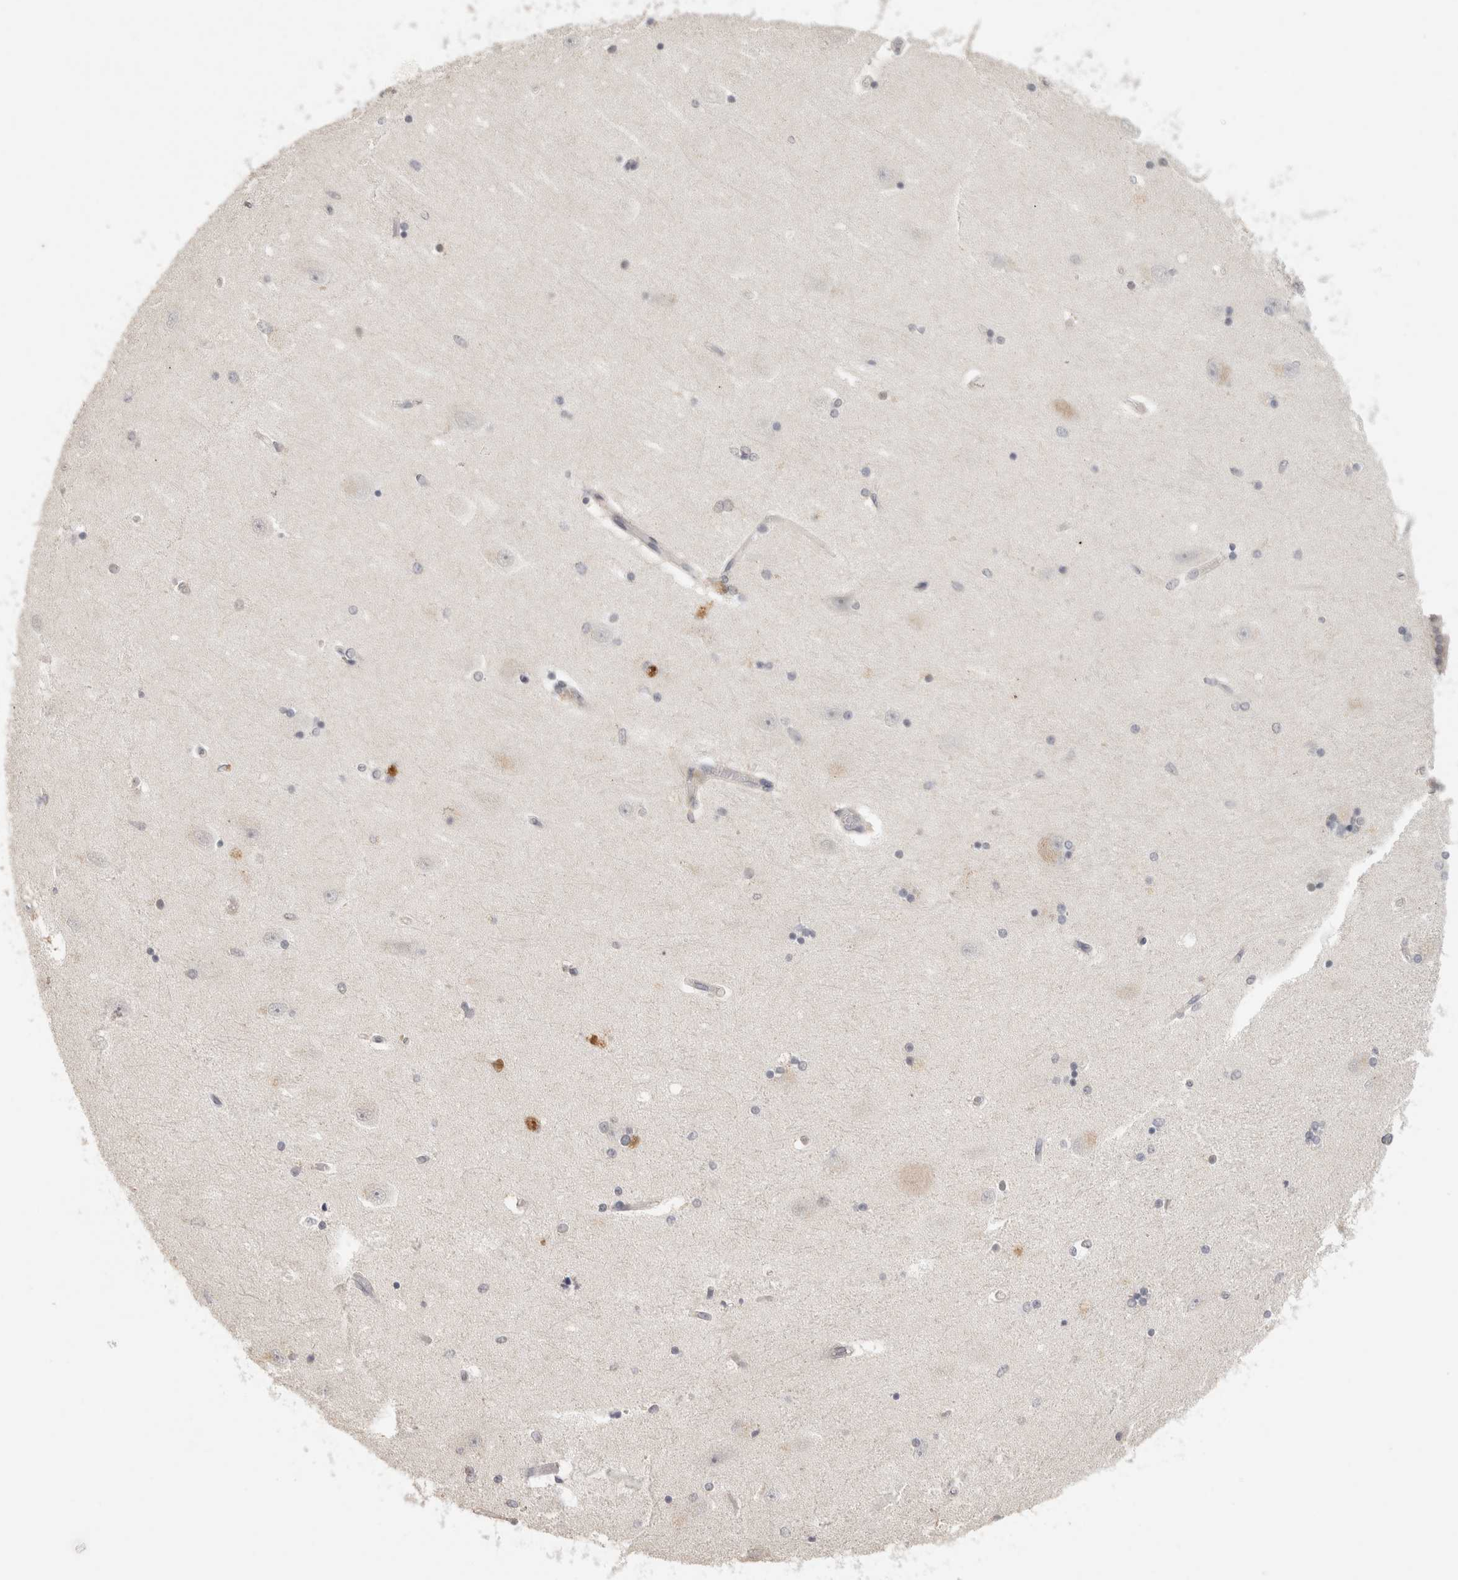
{"staining": {"intensity": "negative", "quantity": "none", "location": "none"}, "tissue": "hippocampus", "cell_type": "Glial cells", "image_type": "normal", "snomed": [{"axis": "morphology", "description": "Normal tissue, NOS"}, {"axis": "topography", "description": "Hippocampus"}], "caption": "This is an immunohistochemistry micrograph of normal hippocampus. There is no staining in glial cells.", "gene": "HAVCR2", "patient": {"sex": "female", "age": 54}}